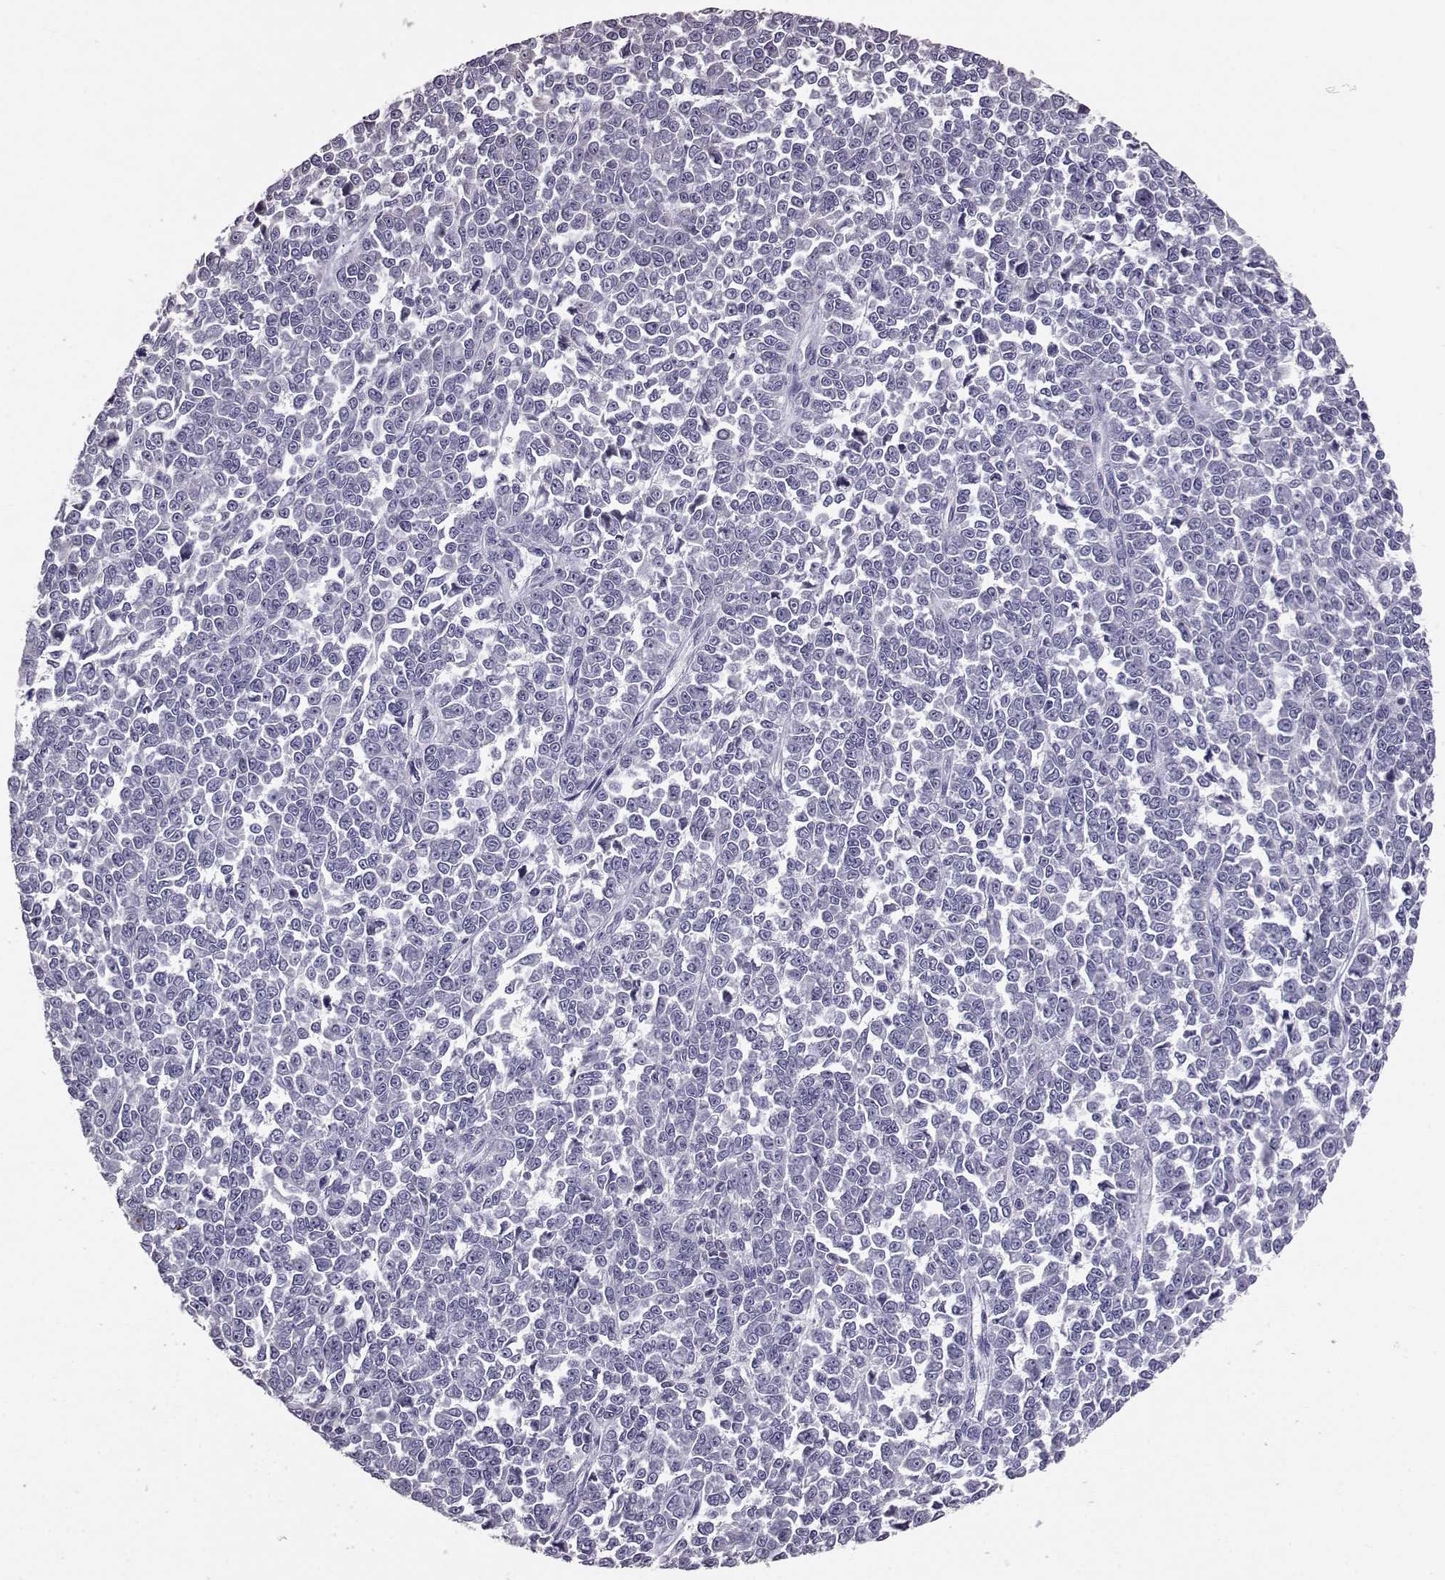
{"staining": {"intensity": "negative", "quantity": "none", "location": "none"}, "tissue": "melanoma", "cell_type": "Tumor cells", "image_type": "cancer", "snomed": [{"axis": "morphology", "description": "Malignant melanoma, NOS"}, {"axis": "topography", "description": "Skin"}], "caption": "IHC image of neoplastic tissue: human melanoma stained with DAB exhibits no significant protein positivity in tumor cells.", "gene": "ALDH3A1", "patient": {"sex": "female", "age": 95}}